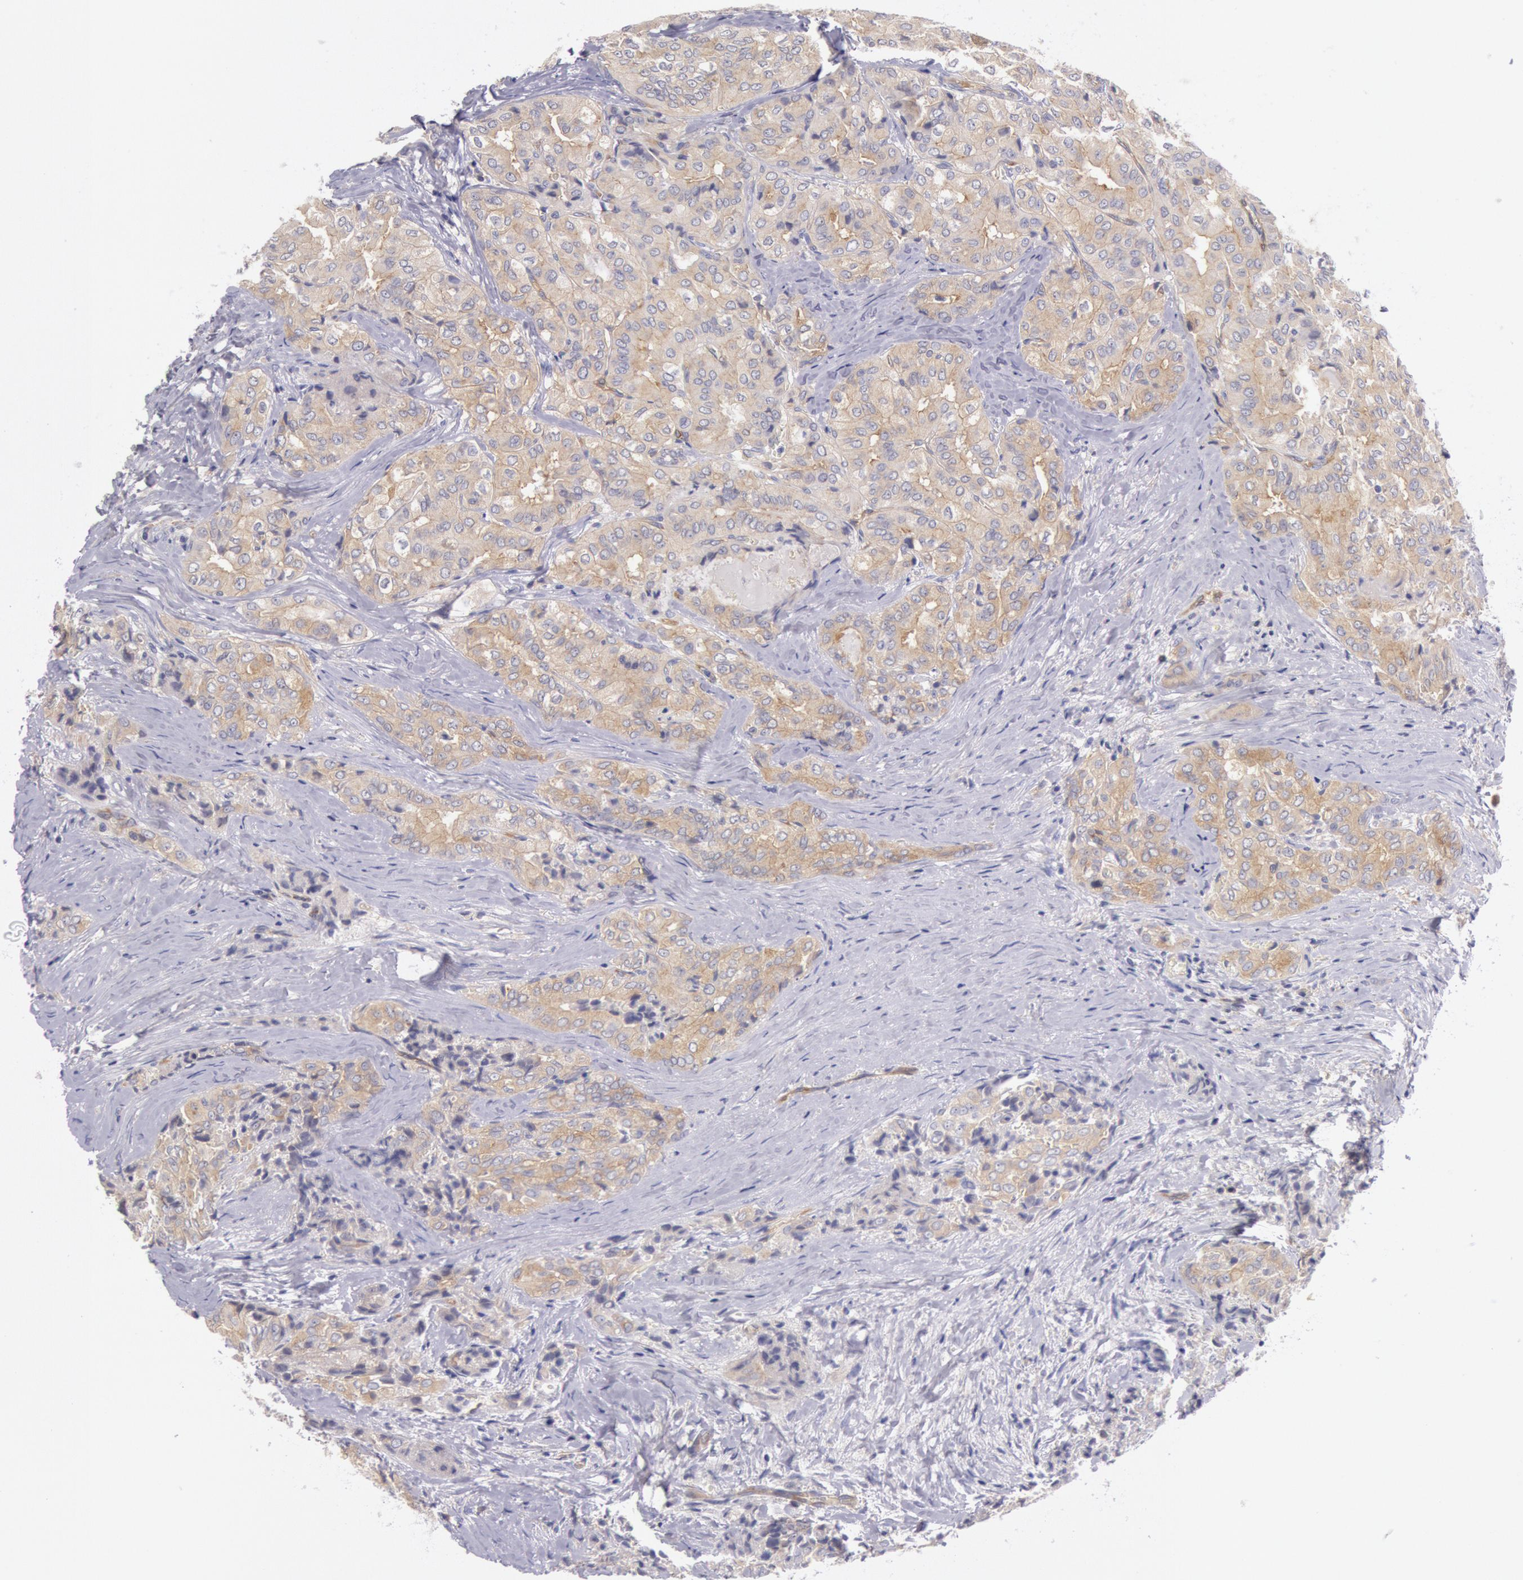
{"staining": {"intensity": "weak", "quantity": "25%-75%", "location": "cytoplasmic/membranous"}, "tissue": "thyroid cancer", "cell_type": "Tumor cells", "image_type": "cancer", "snomed": [{"axis": "morphology", "description": "Papillary adenocarcinoma, NOS"}, {"axis": "topography", "description": "Thyroid gland"}], "caption": "Immunohistochemical staining of human papillary adenocarcinoma (thyroid) shows low levels of weak cytoplasmic/membranous protein expression in approximately 25%-75% of tumor cells.", "gene": "MYO5A", "patient": {"sex": "female", "age": 71}}